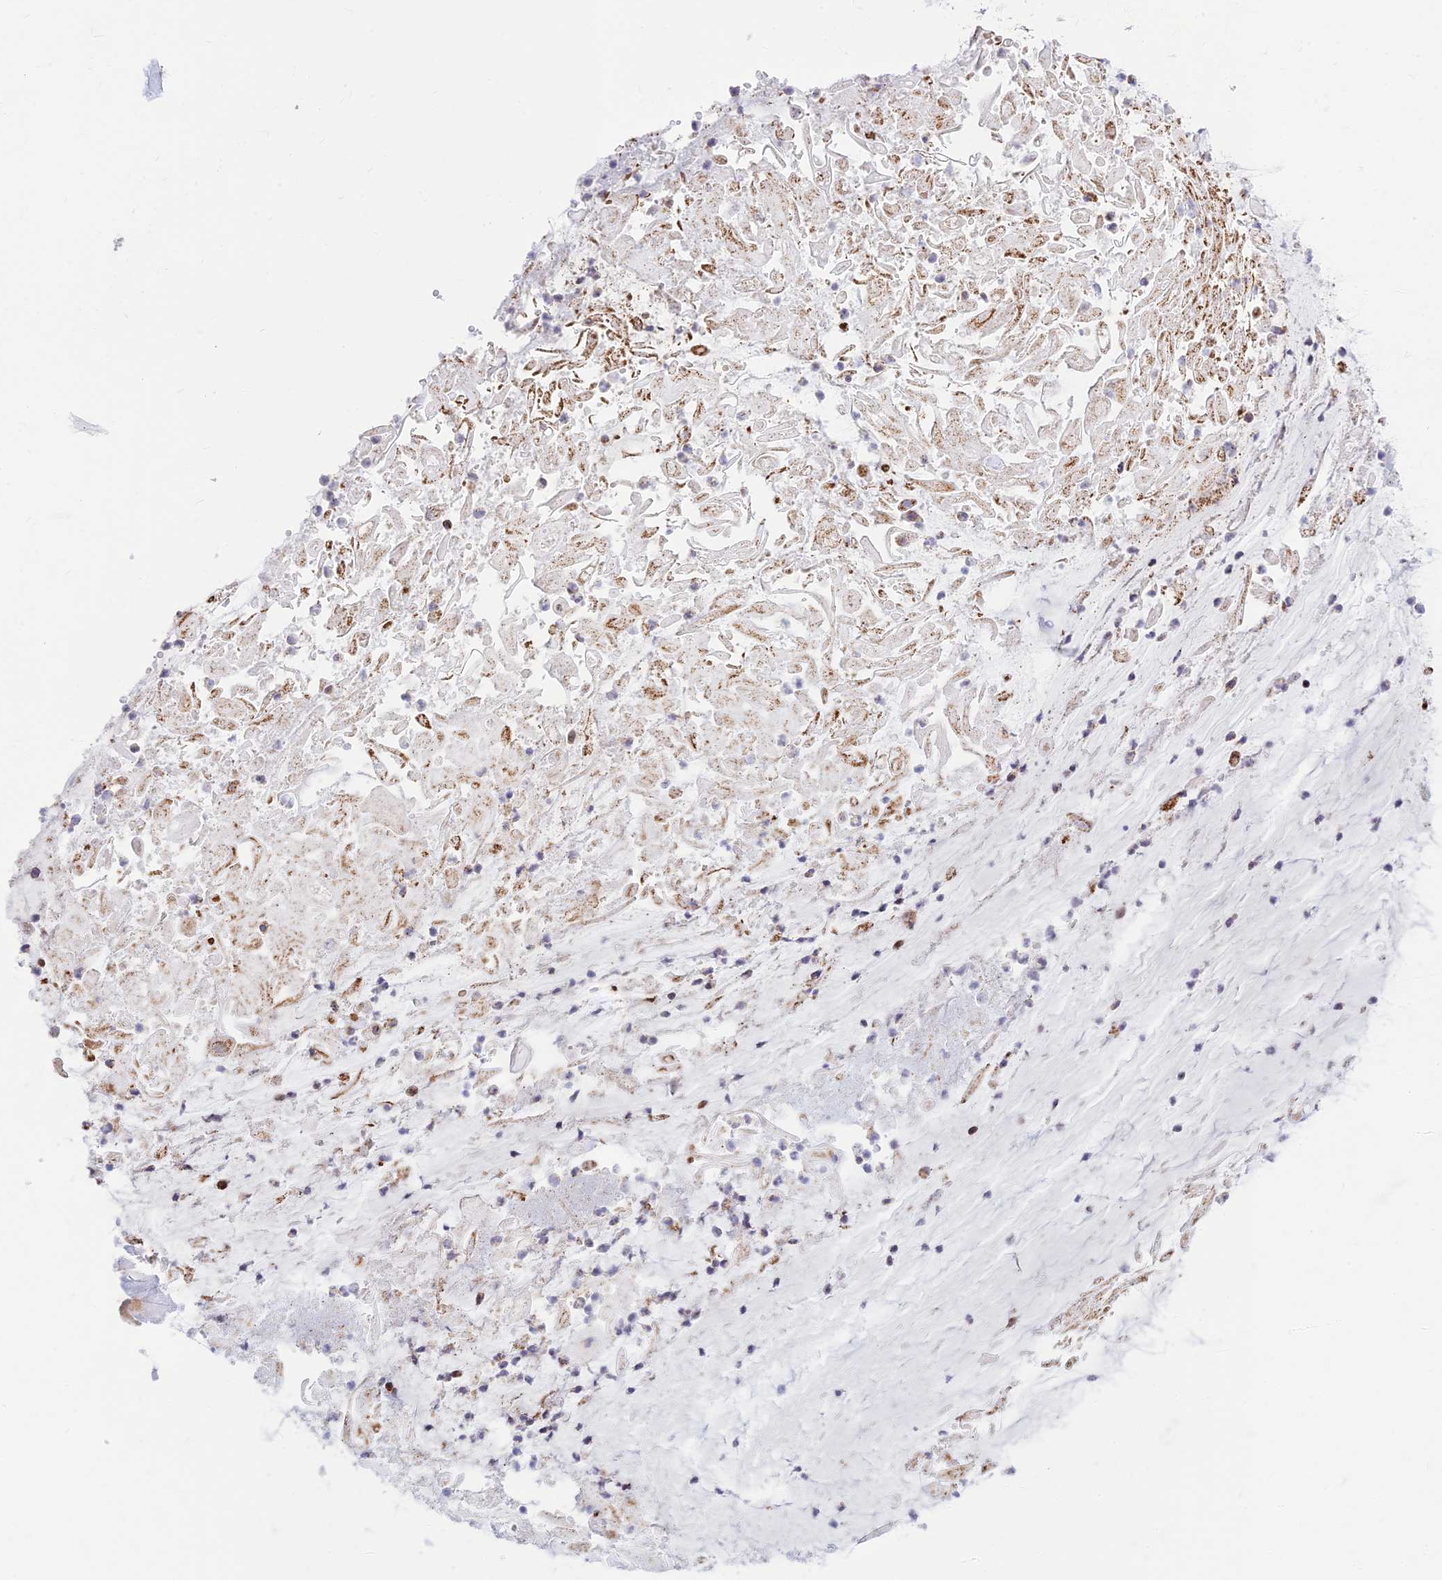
{"staining": {"intensity": "negative", "quantity": "none", "location": "none"}, "tissue": "adipose tissue", "cell_type": "Adipocytes", "image_type": "normal", "snomed": [{"axis": "morphology", "description": "Normal tissue, NOS"}, {"axis": "topography", "description": "Lymph node"}, {"axis": "topography", "description": "Cartilage tissue"}, {"axis": "topography", "description": "Bronchus"}], "caption": "Image shows no protein expression in adipocytes of unremarkable adipose tissue. (DAB (3,3'-diaminobenzidine) immunohistochemistry (IHC), high magnification).", "gene": "POLR1G", "patient": {"sex": "male", "age": 63}}